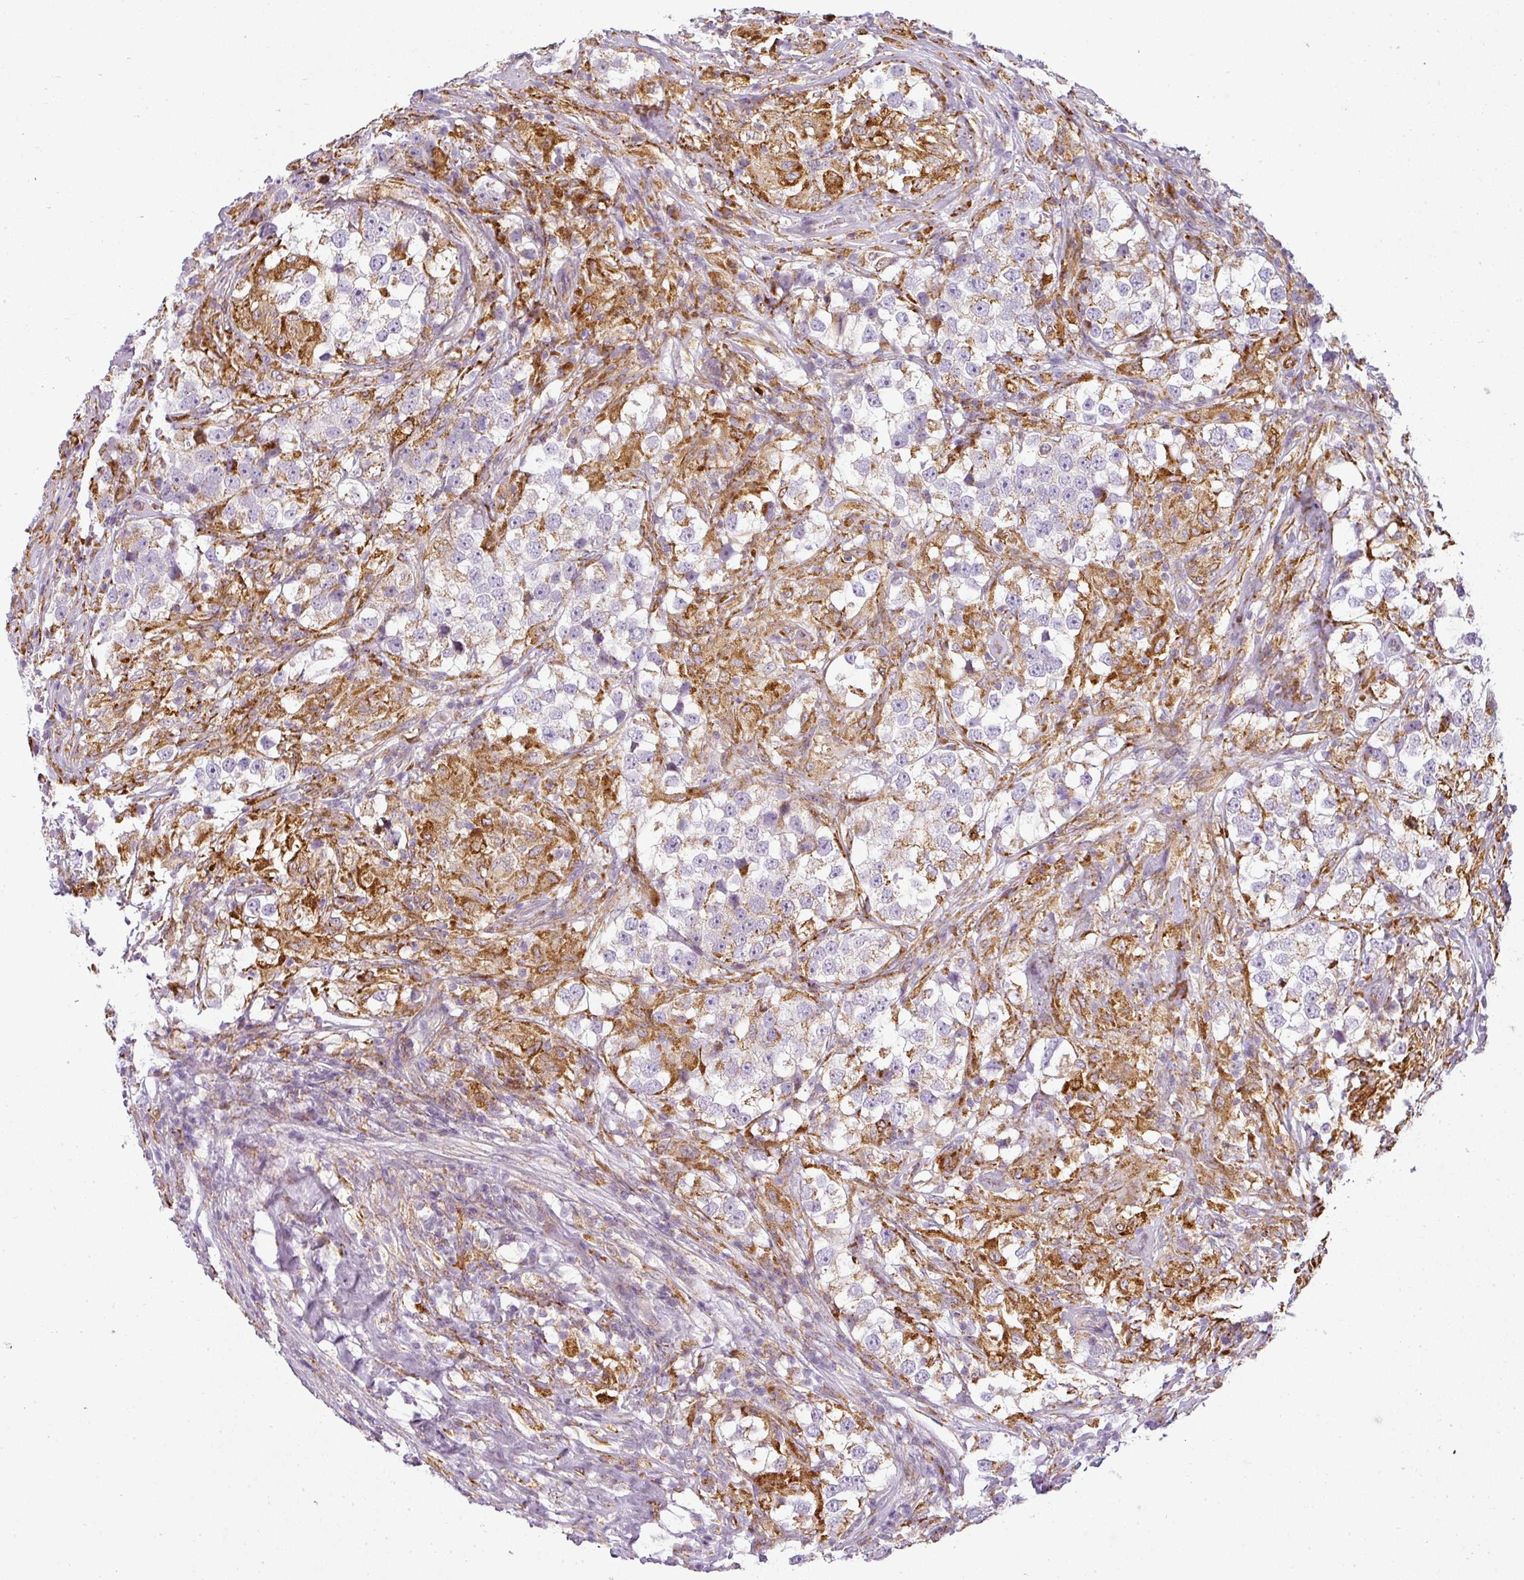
{"staining": {"intensity": "weak", "quantity": "25%-75%", "location": "cytoplasmic/membranous"}, "tissue": "testis cancer", "cell_type": "Tumor cells", "image_type": "cancer", "snomed": [{"axis": "morphology", "description": "Seminoma, NOS"}, {"axis": "topography", "description": "Testis"}], "caption": "Tumor cells exhibit low levels of weak cytoplasmic/membranous staining in about 25%-75% of cells in human testis cancer.", "gene": "ANKRD18A", "patient": {"sex": "male", "age": 46}}